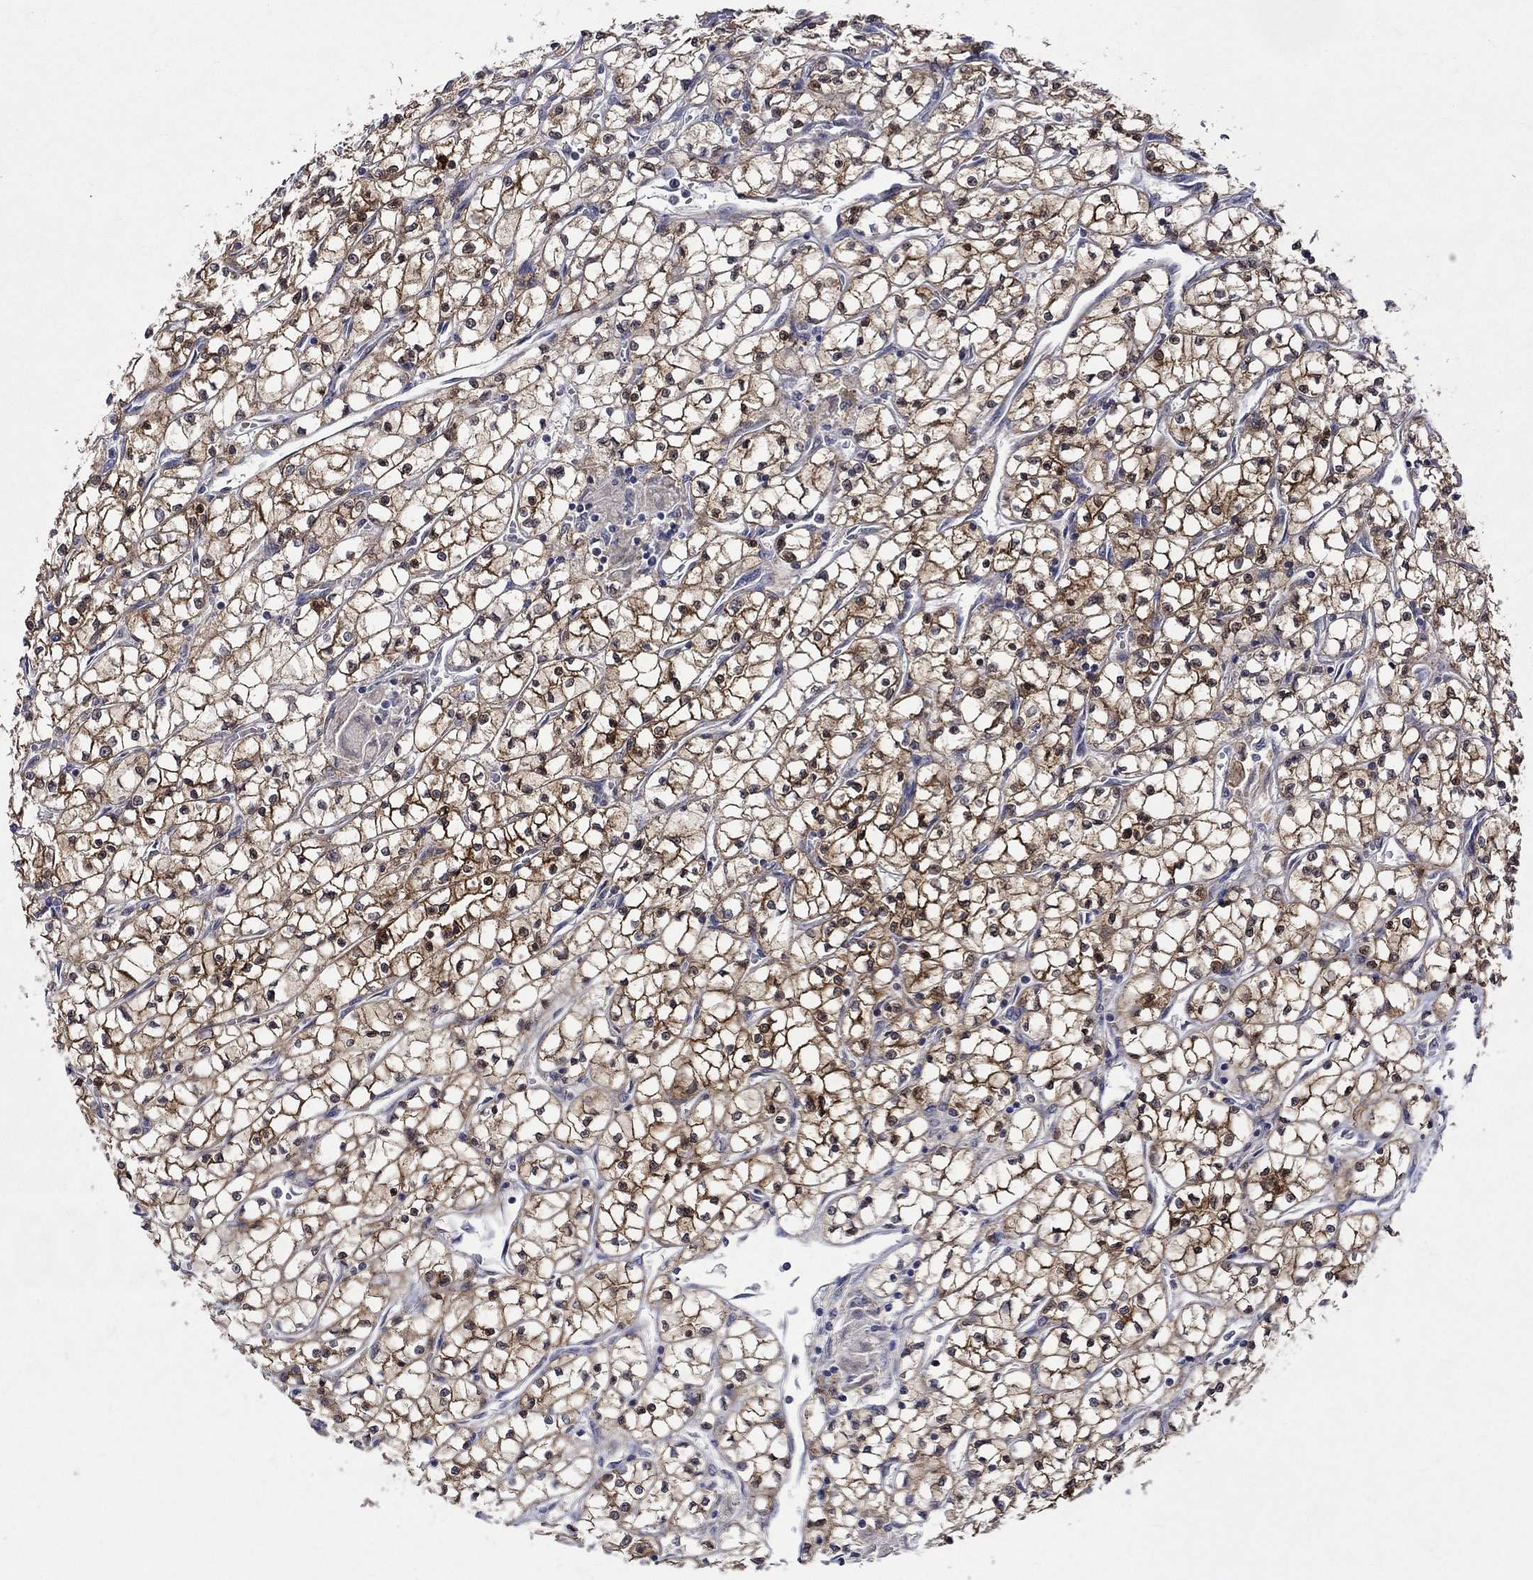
{"staining": {"intensity": "strong", "quantity": "25%-75%", "location": "cytoplasmic/membranous"}, "tissue": "renal cancer", "cell_type": "Tumor cells", "image_type": "cancer", "snomed": [{"axis": "morphology", "description": "Adenocarcinoma, NOS"}, {"axis": "topography", "description": "Kidney"}], "caption": "Protein staining of renal adenocarcinoma tissue shows strong cytoplasmic/membranous staining in about 25%-75% of tumor cells.", "gene": "CRYAB", "patient": {"sex": "female", "age": 64}}